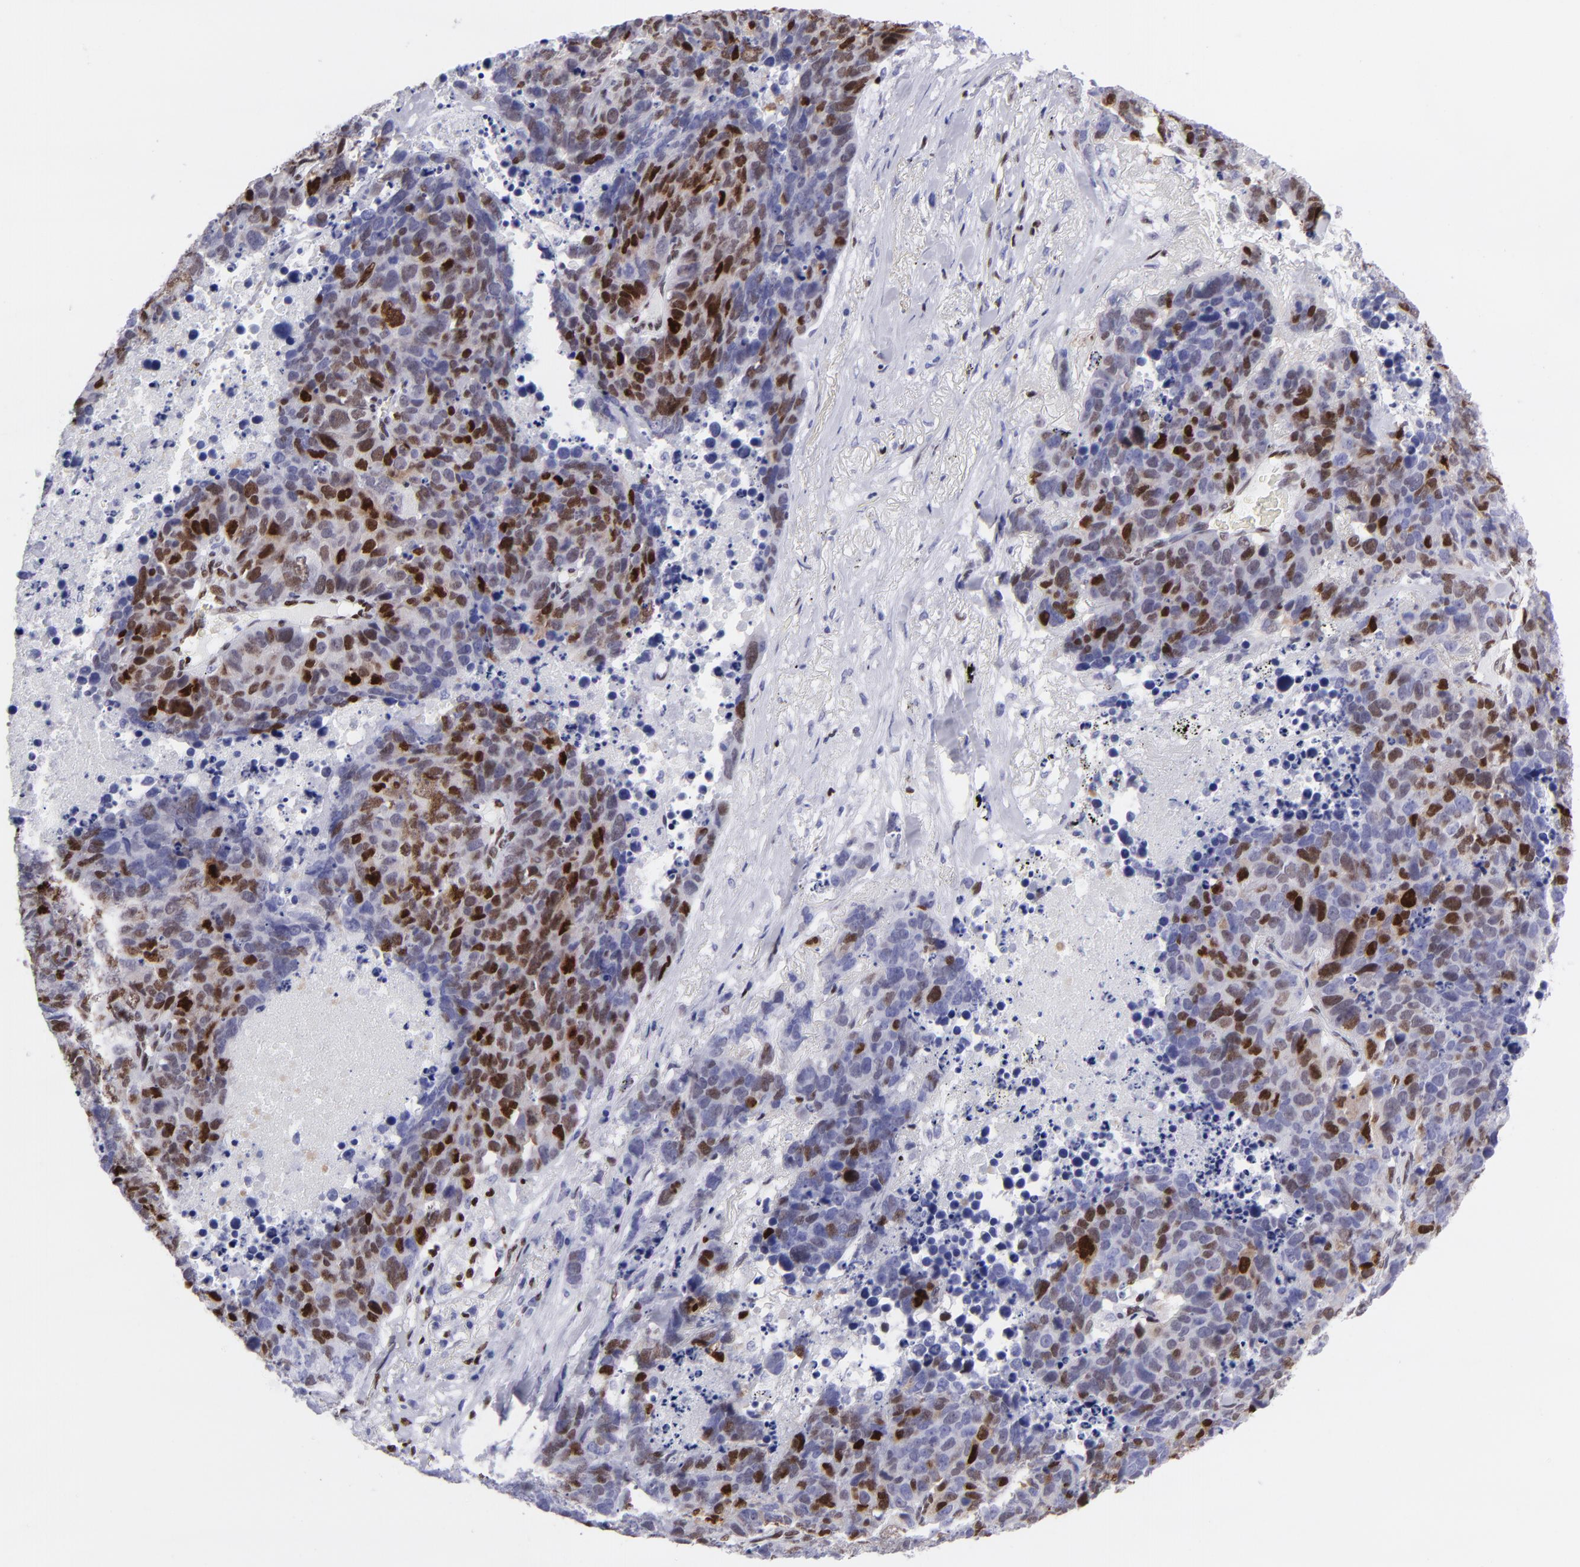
{"staining": {"intensity": "moderate", "quantity": "25%-75%", "location": "nuclear"}, "tissue": "lung cancer", "cell_type": "Tumor cells", "image_type": "cancer", "snomed": [{"axis": "morphology", "description": "Carcinoid, malignant, NOS"}, {"axis": "topography", "description": "Lung"}], "caption": "DAB immunohistochemical staining of human lung cancer (malignant carcinoid) reveals moderate nuclear protein expression in approximately 25%-75% of tumor cells.", "gene": "ETS1", "patient": {"sex": "male", "age": 60}}